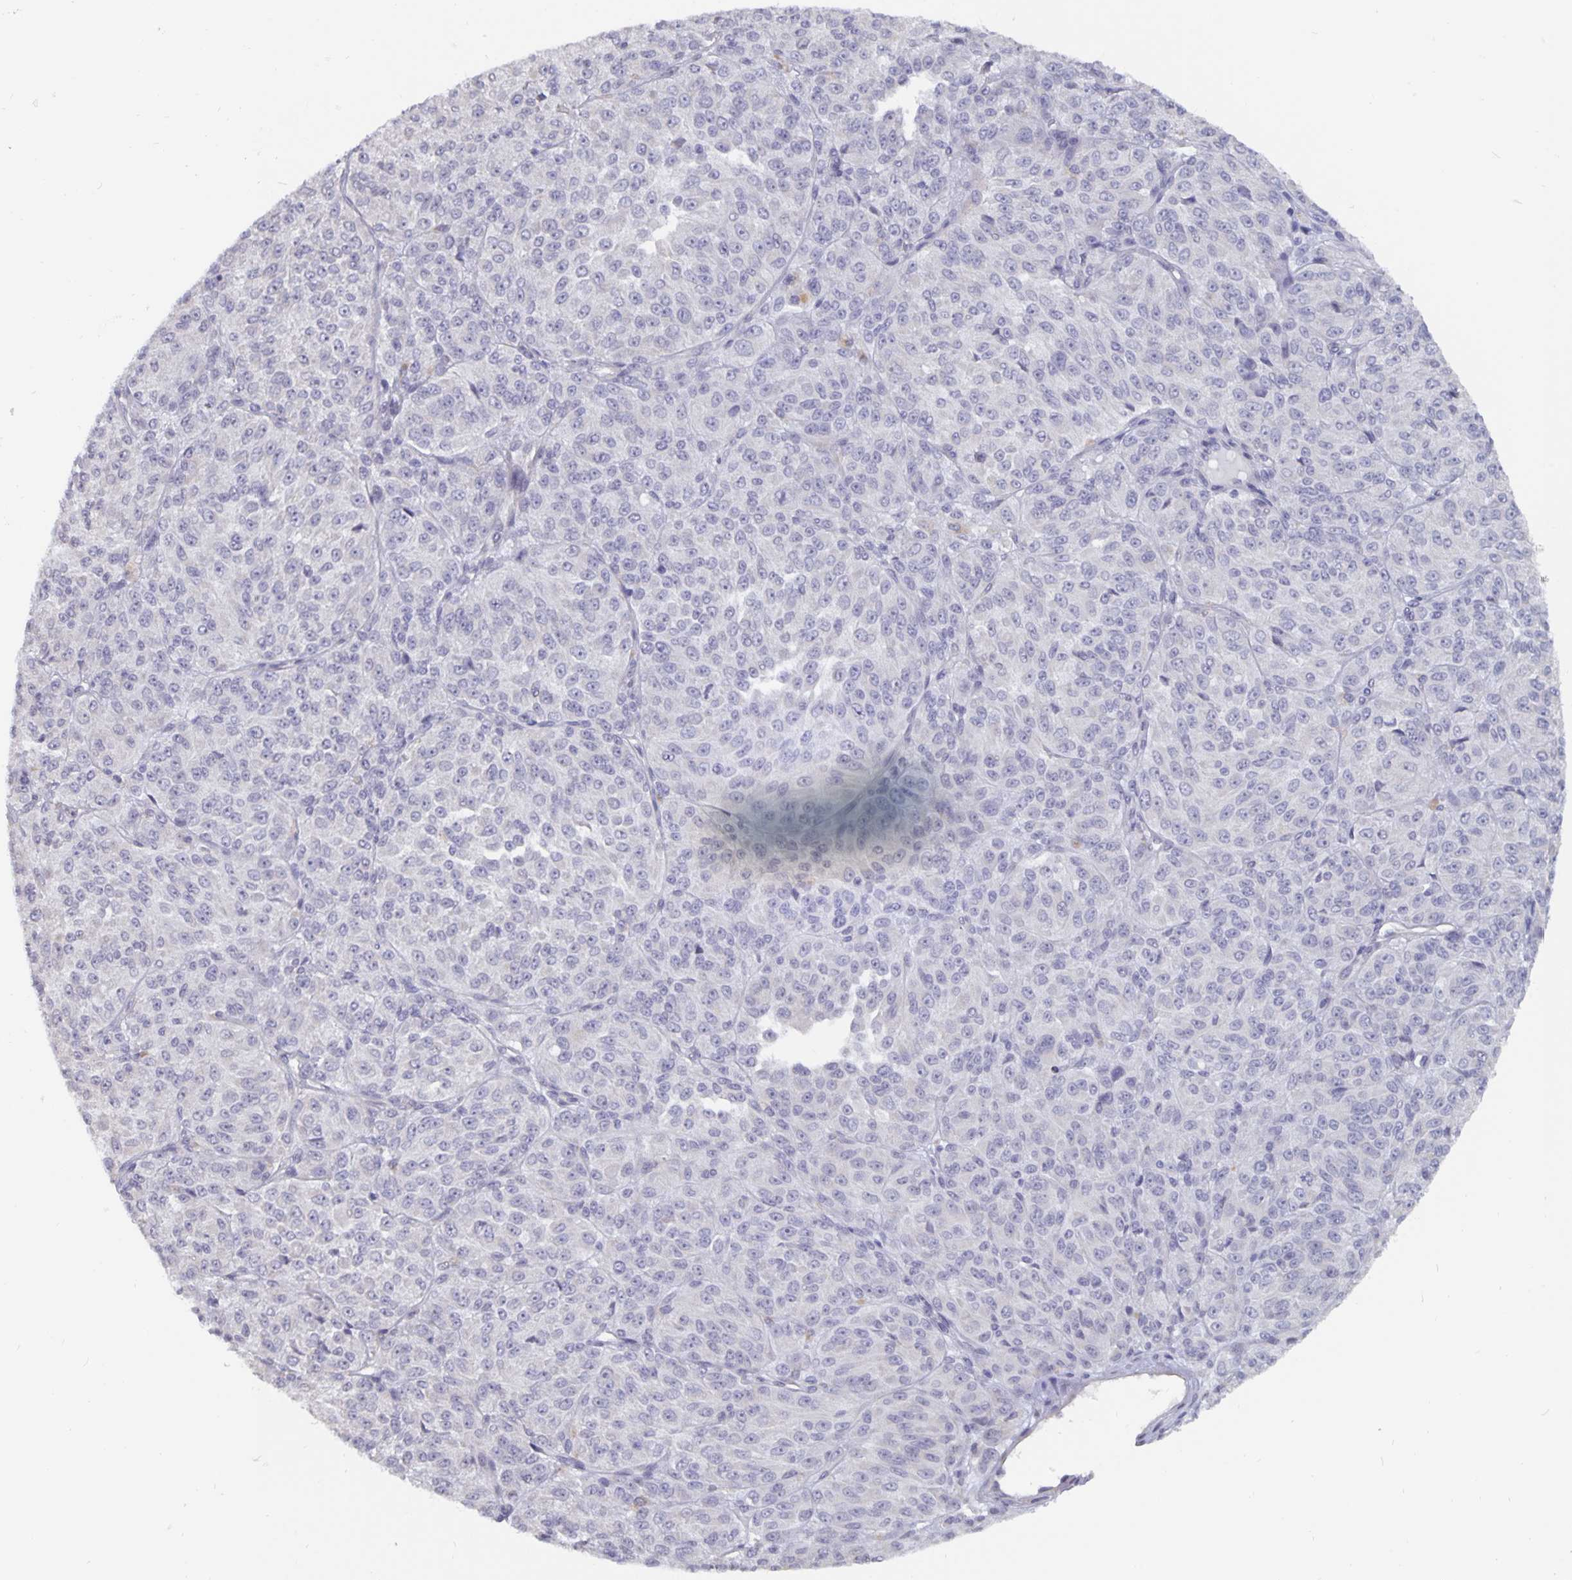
{"staining": {"intensity": "negative", "quantity": "none", "location": "none"}, "tissue": "melanoma", "cell_type": "Tumor cells", "image_type": "cancer", "snomed": [{"axis": "morphology", "description": "Malignant melanoma, Metastatic site"}, {"axis": "topography", "description": "Brain"}], "caption": "Tumor cells are negative for brown protein staining in melanoma. (Stains: DAB immunohistochemistry with hematoxylin counter stain, Microscopy: brightfield microscopy at high magnification).", "gene": "PLCB3", "patient": {"sex": "female", "age": 56}}